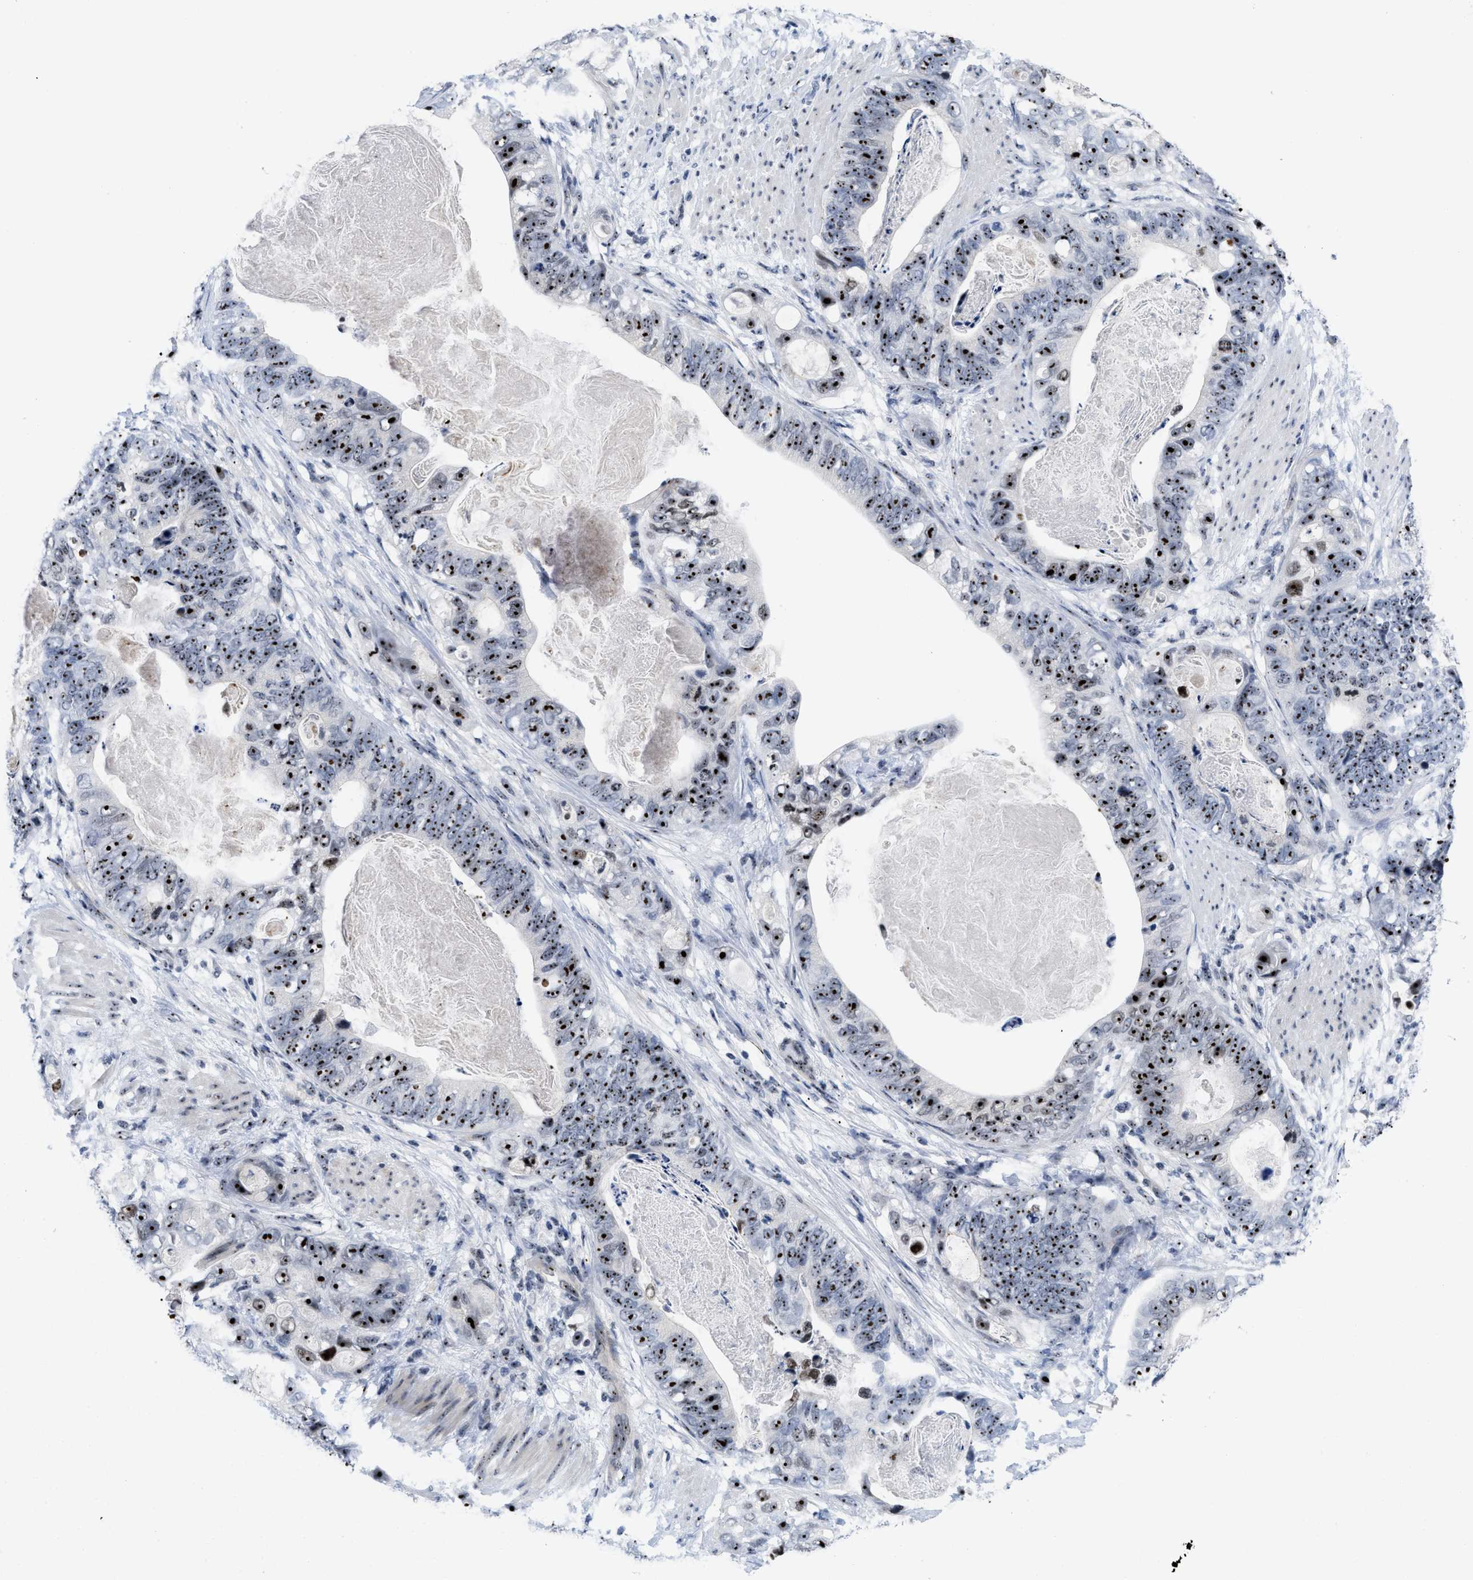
{"staining": {"intensity": "strong", "quantity": ">75%", "location": "nuclear"}, "tissue": "stomach cancer", "cell_type": "Tumor cells", "image_type": "cancer", "snomed": [{"axis": "morphology", "description": "Adenocarcinoma, NOS"}, {"axis": "topography", "description": "Stomach"}], "caption": "Strong nuclear protein positivity is seen in about >75% of tumor cells in stomach cancer (adenocarcinoma).", "gene": "NOP58", "patient": {"sex": "female", "age": 89}}